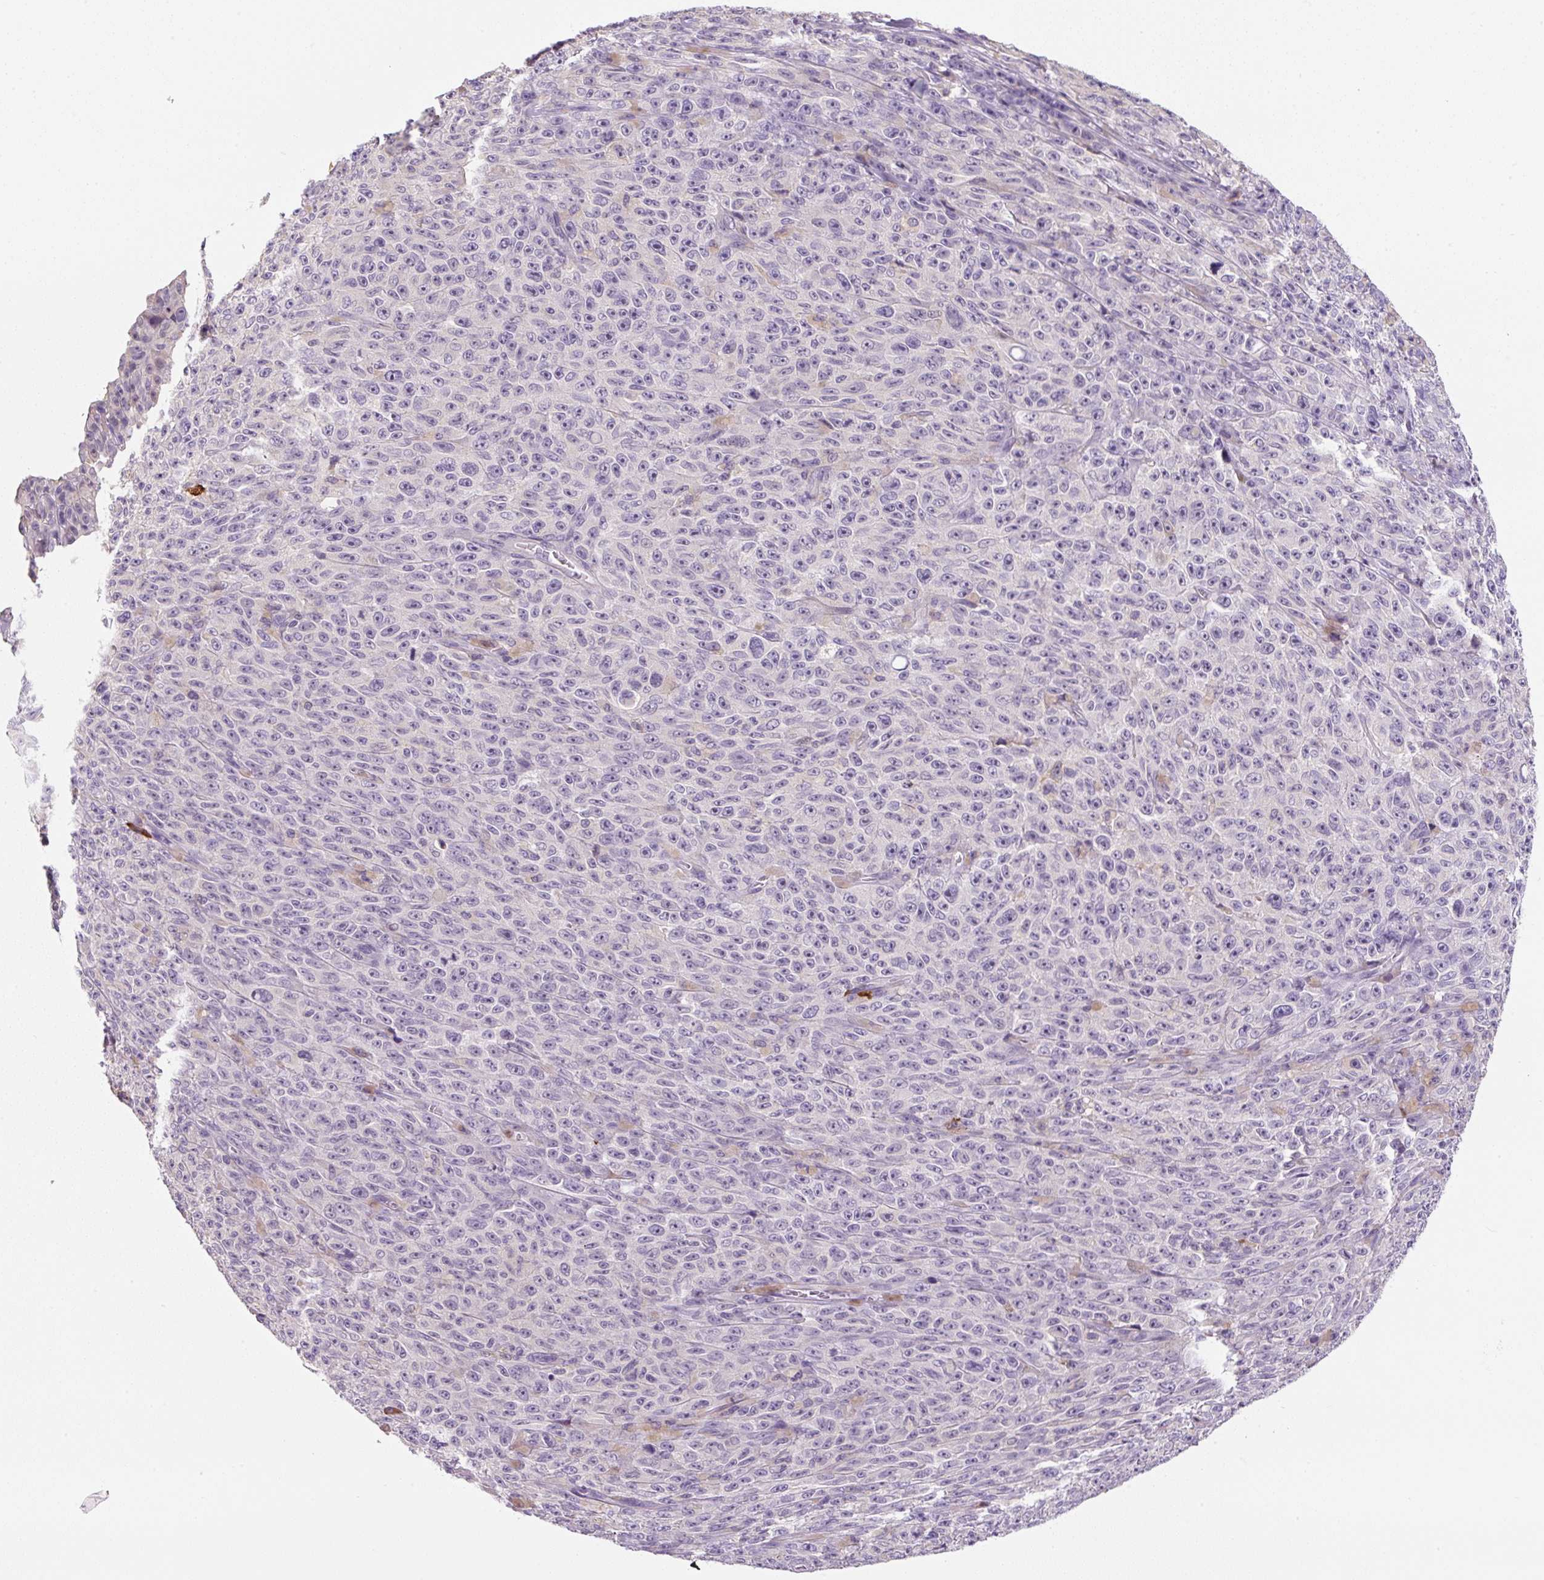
{"staining": {"intensity": "negative", "quantity": "none", "location": "none"}, "tissue": "melanoma", "cell_type": "Tumor cells", "image_type": "cancer", "snomed": [{"axis": "morphology", "description": "Malignant melanoma, NOS"}, {"axis": "topography", "description": "Skin"}], "caption": "The image demonstrates no significant positivity in tumor cells of malignant melanoma.", "gene": "FZD5", "patient": {"sex": "female", "age": 82}}